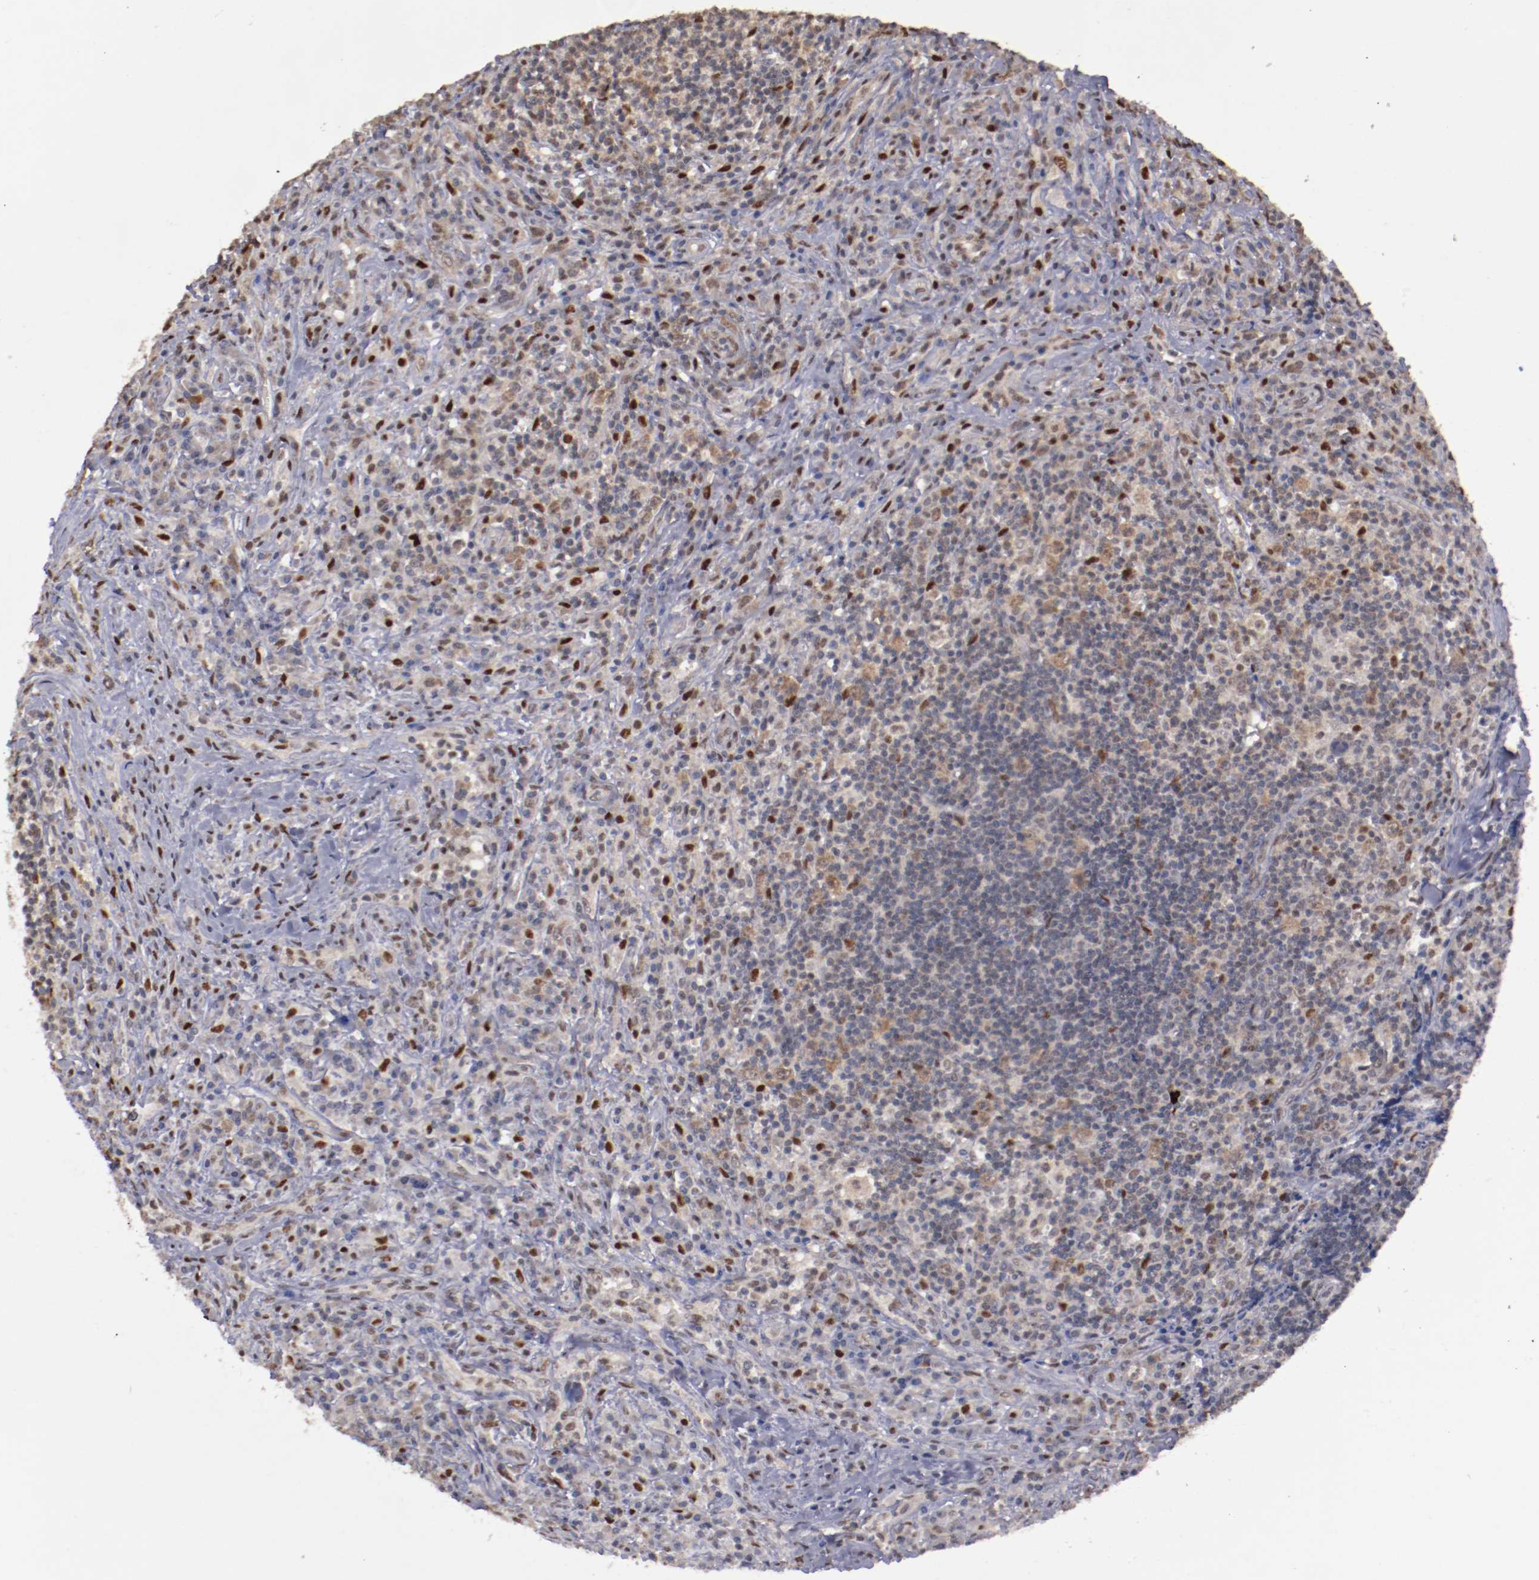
{"staining": {"intensity": "strong", "quantity": "<25%", "location": "cytoplasmic/membranous,nuclear"}, "tissue": "lymphoma", "cell_type": "Tumor cells", "image_type": "cancer", "snomed": [{"axis": "morphology", "description": "Hodgkin's disease, NOS"}, {"axis": "topography", "description": "Lymph node"}], "caption": "Tumor cells exhibit medium levels of strong cytoplasmic/membranous and nuclear positivity in about <25% of cells in lymphoma.", "gene": "ARNT", "patient": {"sex": "female", "age": 25}}